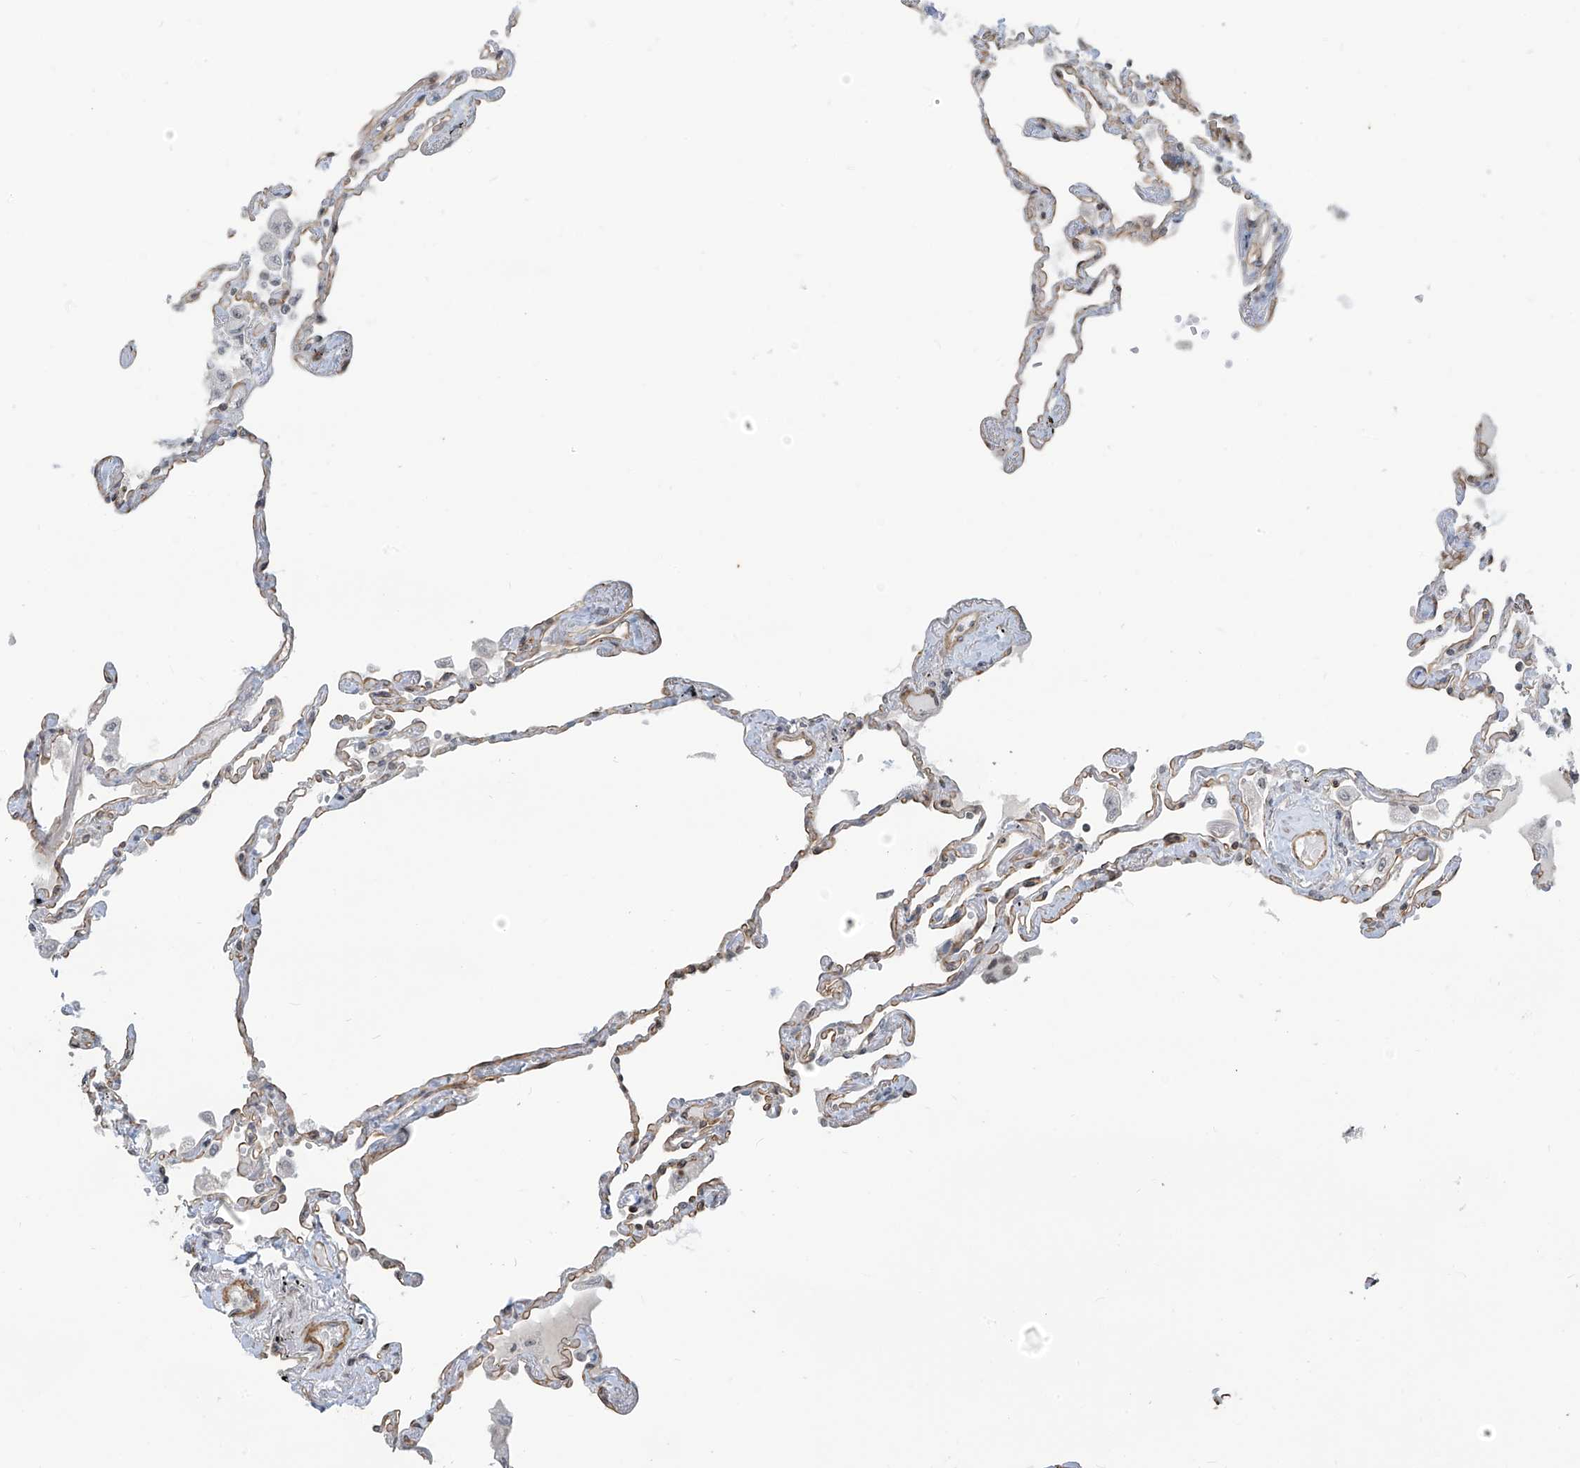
{"staining": {"intensity": "moderate", "quantity": ">75%", "location": "cytoplasmic/membranous"}, "tissue": "lung", "cell_type": "Alveolar cells", "image_type": "normal", "snomed": [{"axis": "morphology", "description": "Normal tissue, NOS"}, {"axis": "topography", "description": "Lung"}], "caption": "An IHC micrograph of unremarkable tissue is shown. Protein staining in brown labels moderate cytoplasmic/membranous positivity in lung within alveolar cells.", "gene": "METAP1D", "patient": {"sex": "female", "age": 67}}